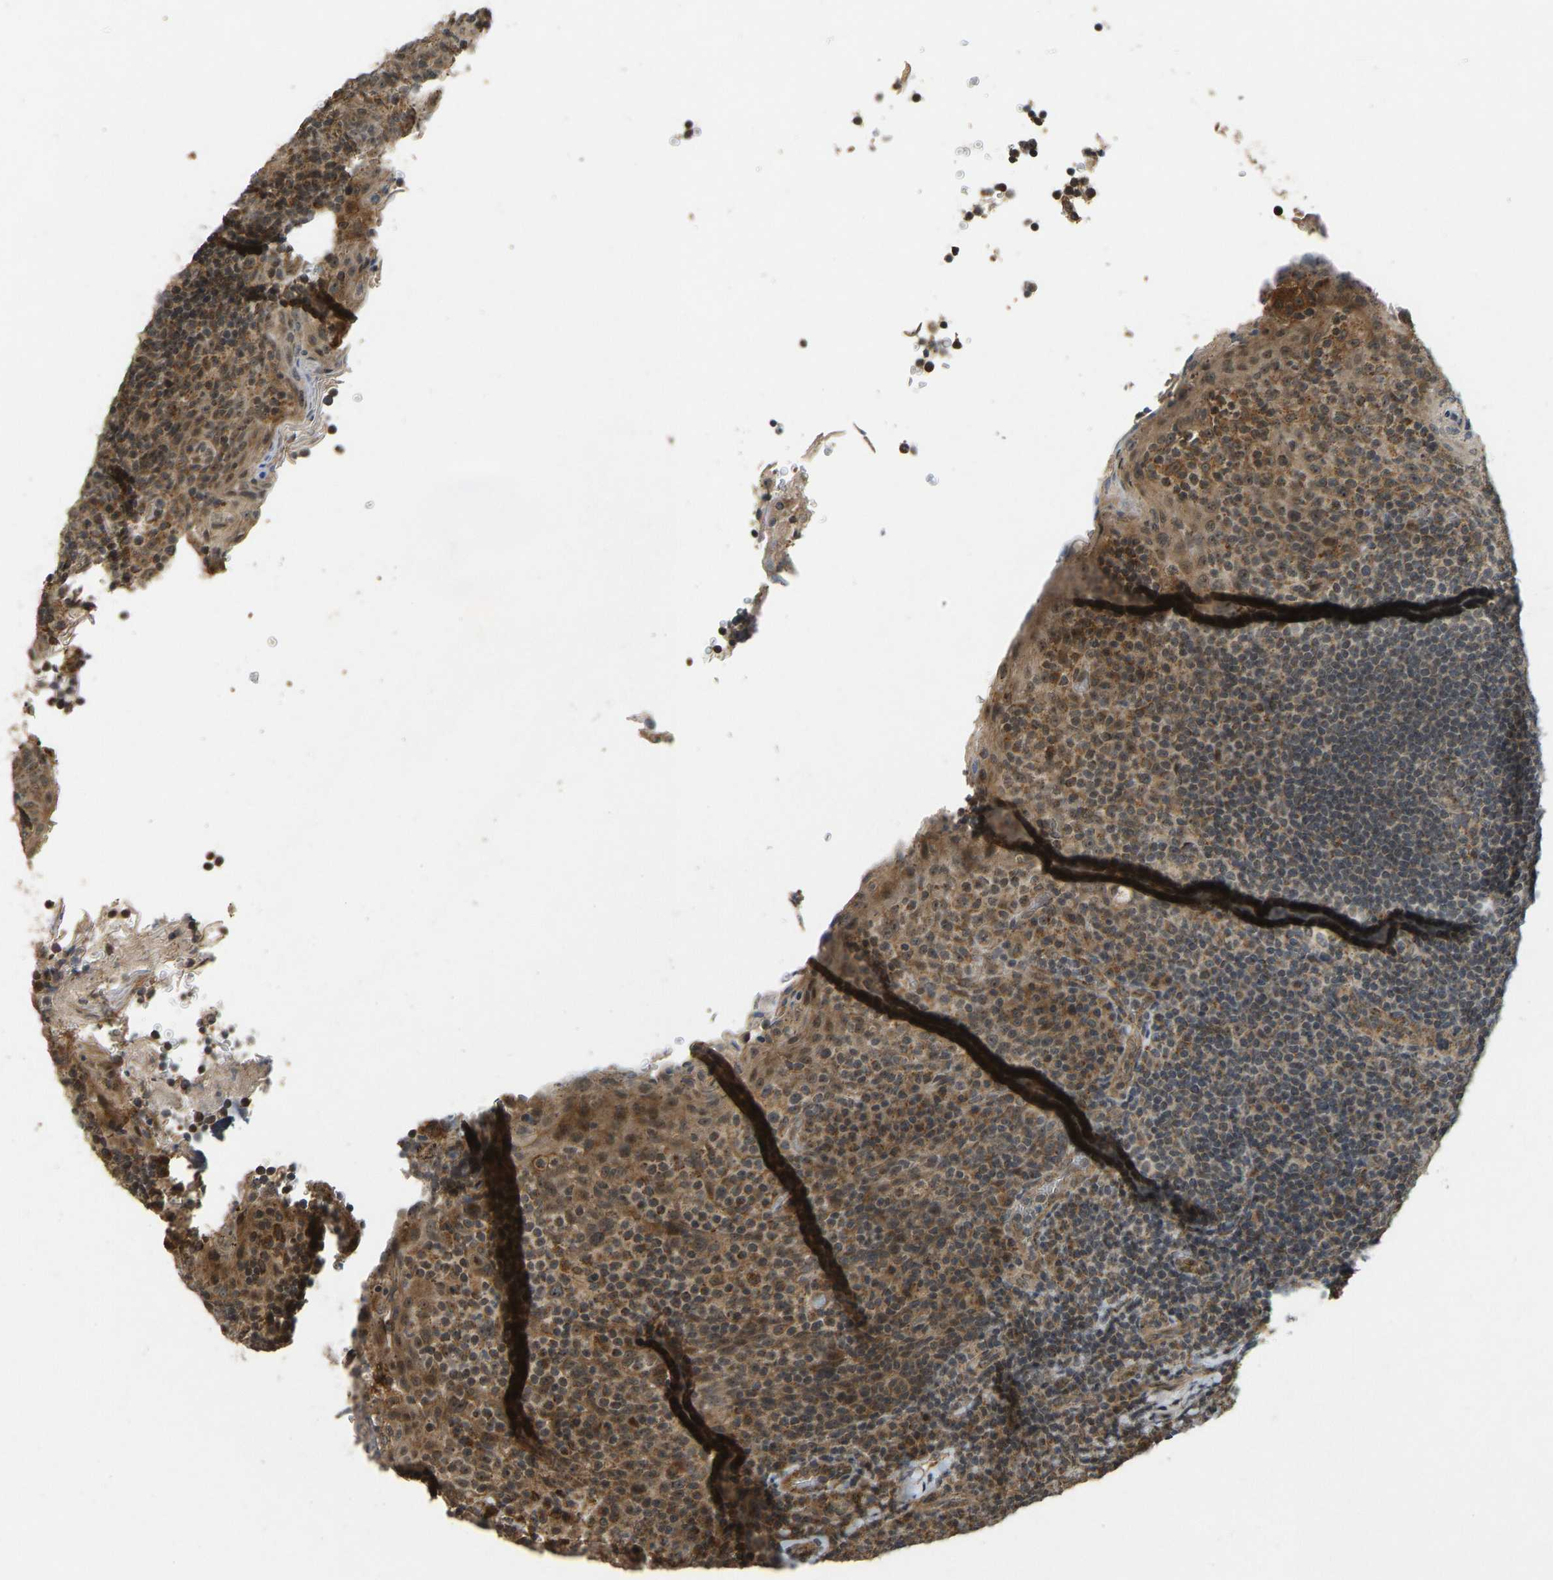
{"staining": {"intensity": "moderate", "quantity": ">75%", "location": "cytoplasmic/membranous"}, "tissue": "tonsil", "cell_type": "Germinal center cells", "image_type": "normal", "snomed": [{"axis": "morphology", "description": "Normal tissue, NOS"}, {"axis": "topography", "description": "Tonsil"}], "caption": "Immunohistochemistry (IHC) (DAB) staining of unremarkable human tonsil reveals moderate cytoplasmic/membranous protein staining in approximately >75% of germinal center cells. Nuclei are stained in blue.", "gene": "ACADS", "patient": {"sex": "male", "age": 17}}